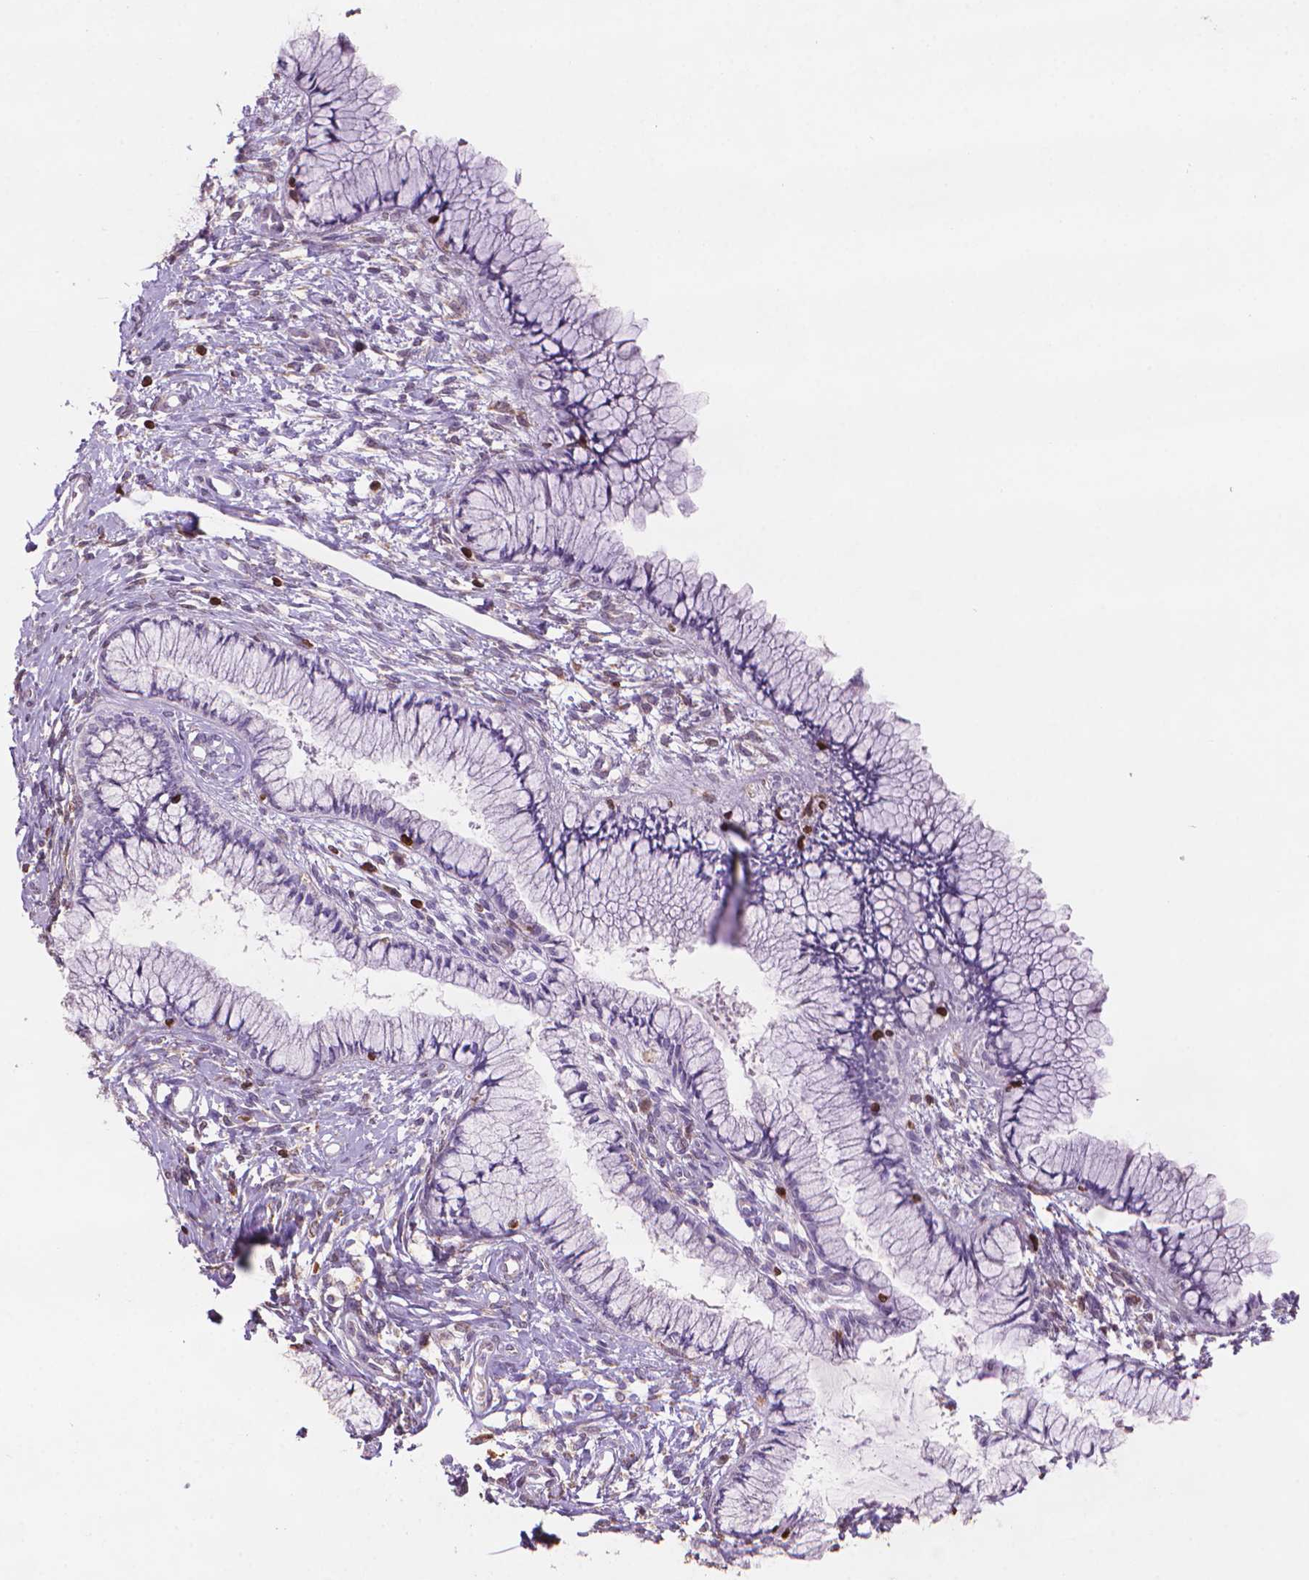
{"staining": {"intensity": "negative", "quantity": "none", "location": "none"}, "tissue": "cervix", "cell_type": "Glandular cells", "image_type": "normal", "snomed": [{"axis": "morphology", "description": "Normal tissue, NOS"}, {"axis": "topography", "description": "Cervix"}], "caption": "Immunohistochemistry (IHC) image of normal human cervix stained for a protein (brown), which reveals no staining in glandular cells.", "gene": "BCL2", "patient": {"sex": "female", "age": 37}}